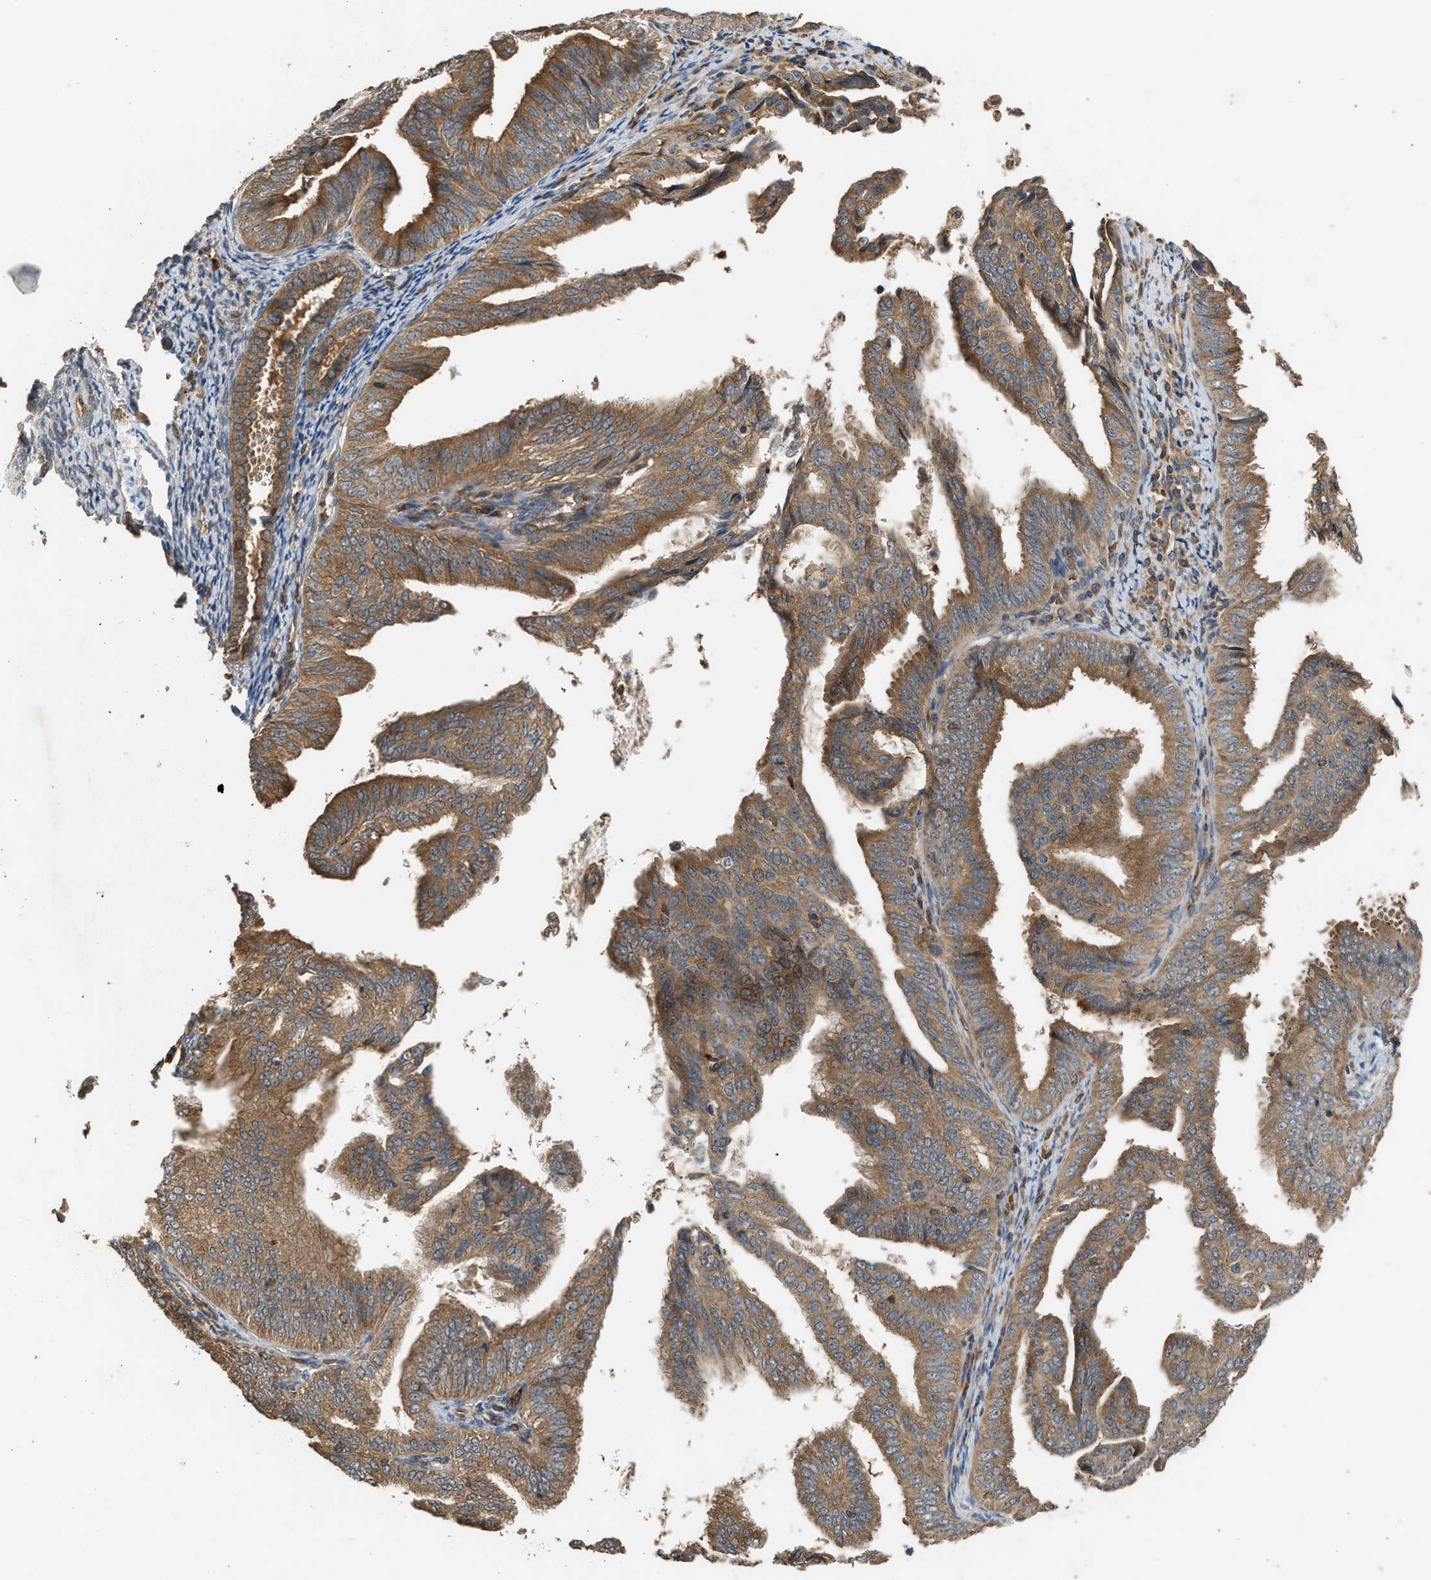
{"staining": {"intensity": "moderate", "quantity": ">75%", "location": "cytoplasmic/membranous"}, "tissue": "endometrial cancer", "cell_type": "Tumor cells", "image_type": "cancer", "snomed": [{"axis": "morphology", "description": "Adenocarcinoma, NOS"}, {"axis": "topography", "description": "Endometrium"}], "caption": "Endometrial adenocarcinoma stained with DAB immunohistochemistry (IHC) reveals medium levels of moderate cytoplasmic/membranous staining in approximately >75% of tumor cells.", "gene": "HIP1R", "patient": {"sex": "female", "age": 58}}